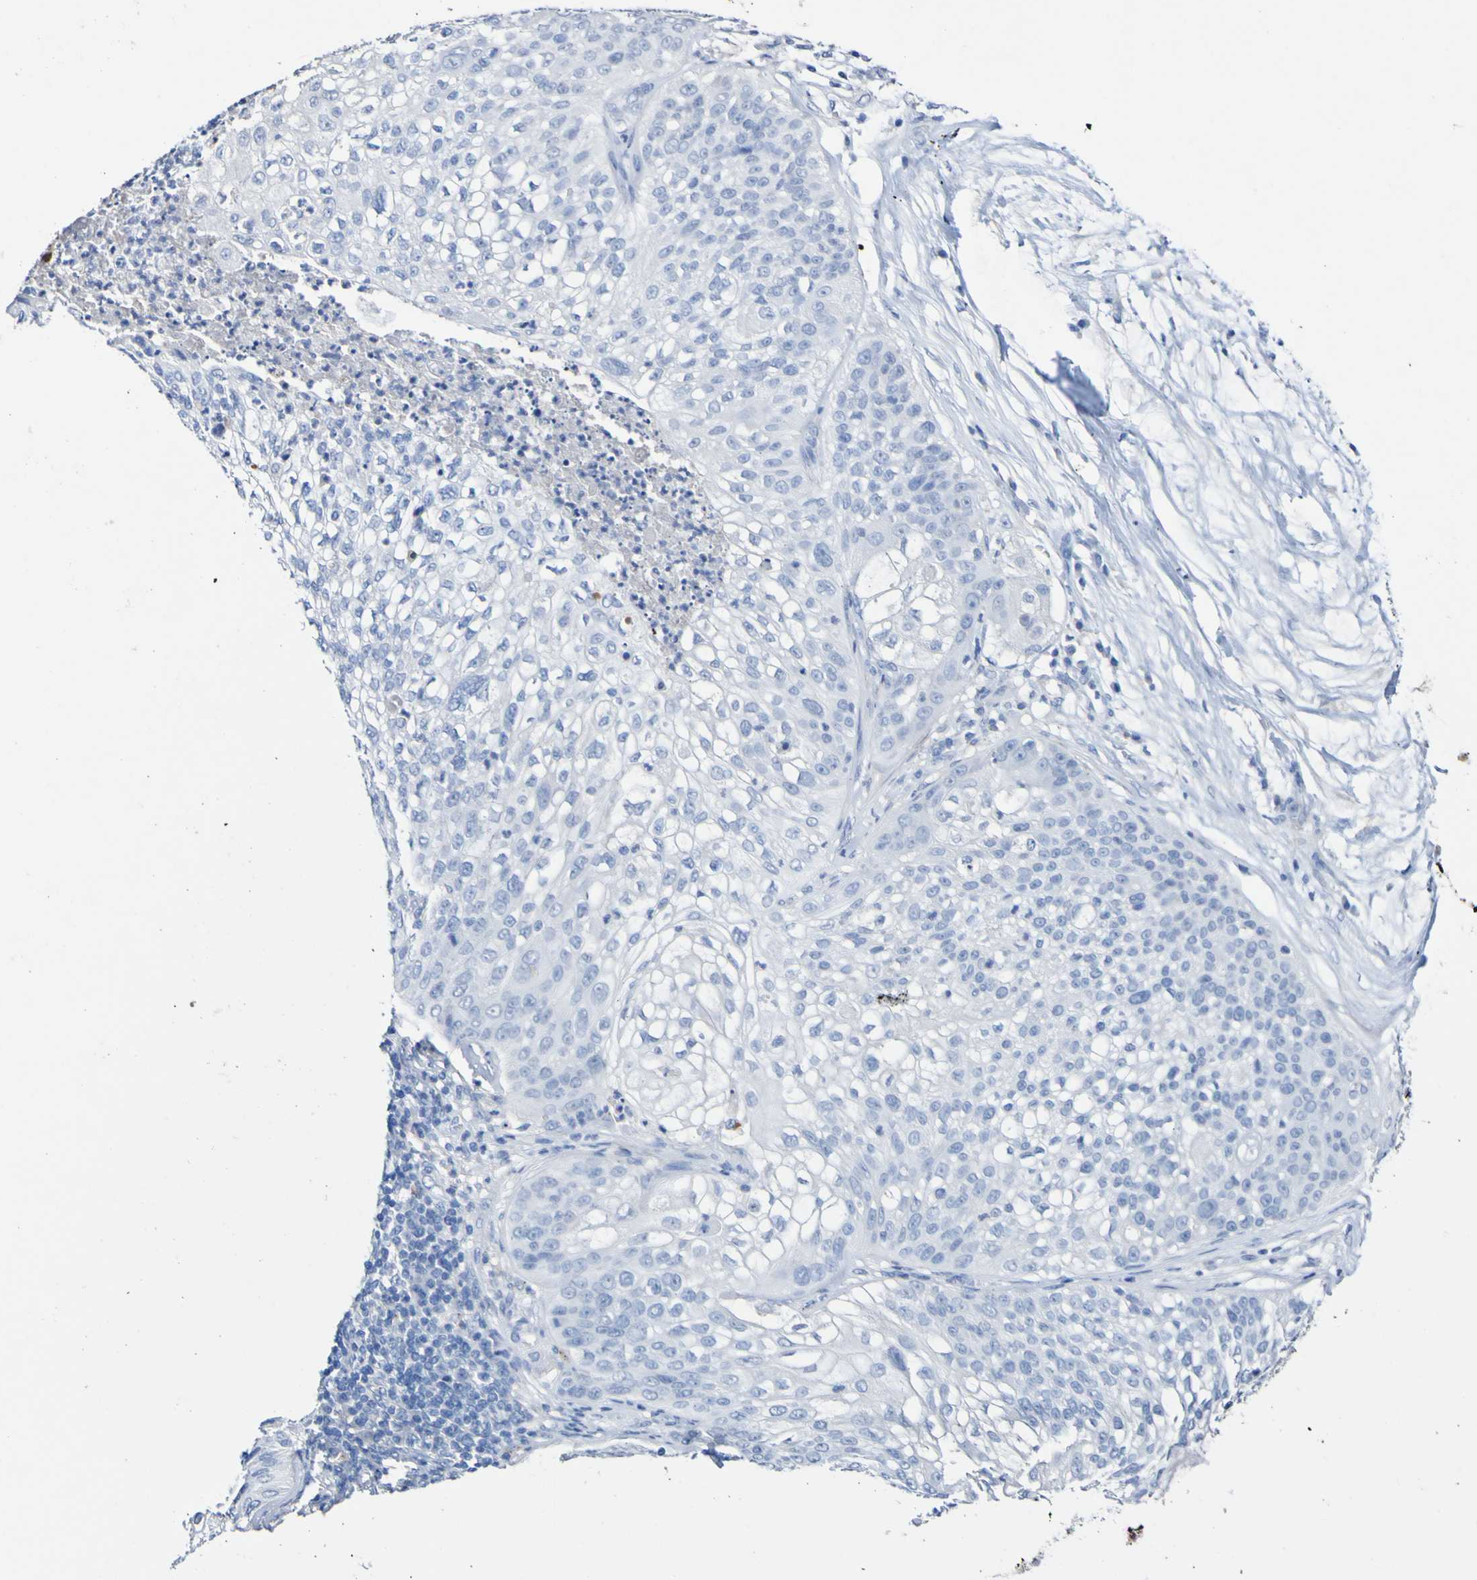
{"staining": {"intensity": "negative", "quantity": "none", "location": "none"}, "tissue": "lung cancer", "cell_type": "Tumor cells", "image_type": "cancer", "snomed": [{"axis": "morphology", "description": "Inflammation, NOS"}, {"axis": "morphology", "description": "Squamous cell carcinoma, NOS"}, {"axis": "topography", "description": "Lymph node"}, {"axis": "topography", "description": "Soft tissue"}, {"axis": "topography", "description": "Lung"}], "caption": "Lung cancer (squamous cell carcinoma) was stained to show a protein in brown. There is no significant staining in tumor cells.", "gene": "SGCB", "patient": {"sex": "male", "age": 66}}